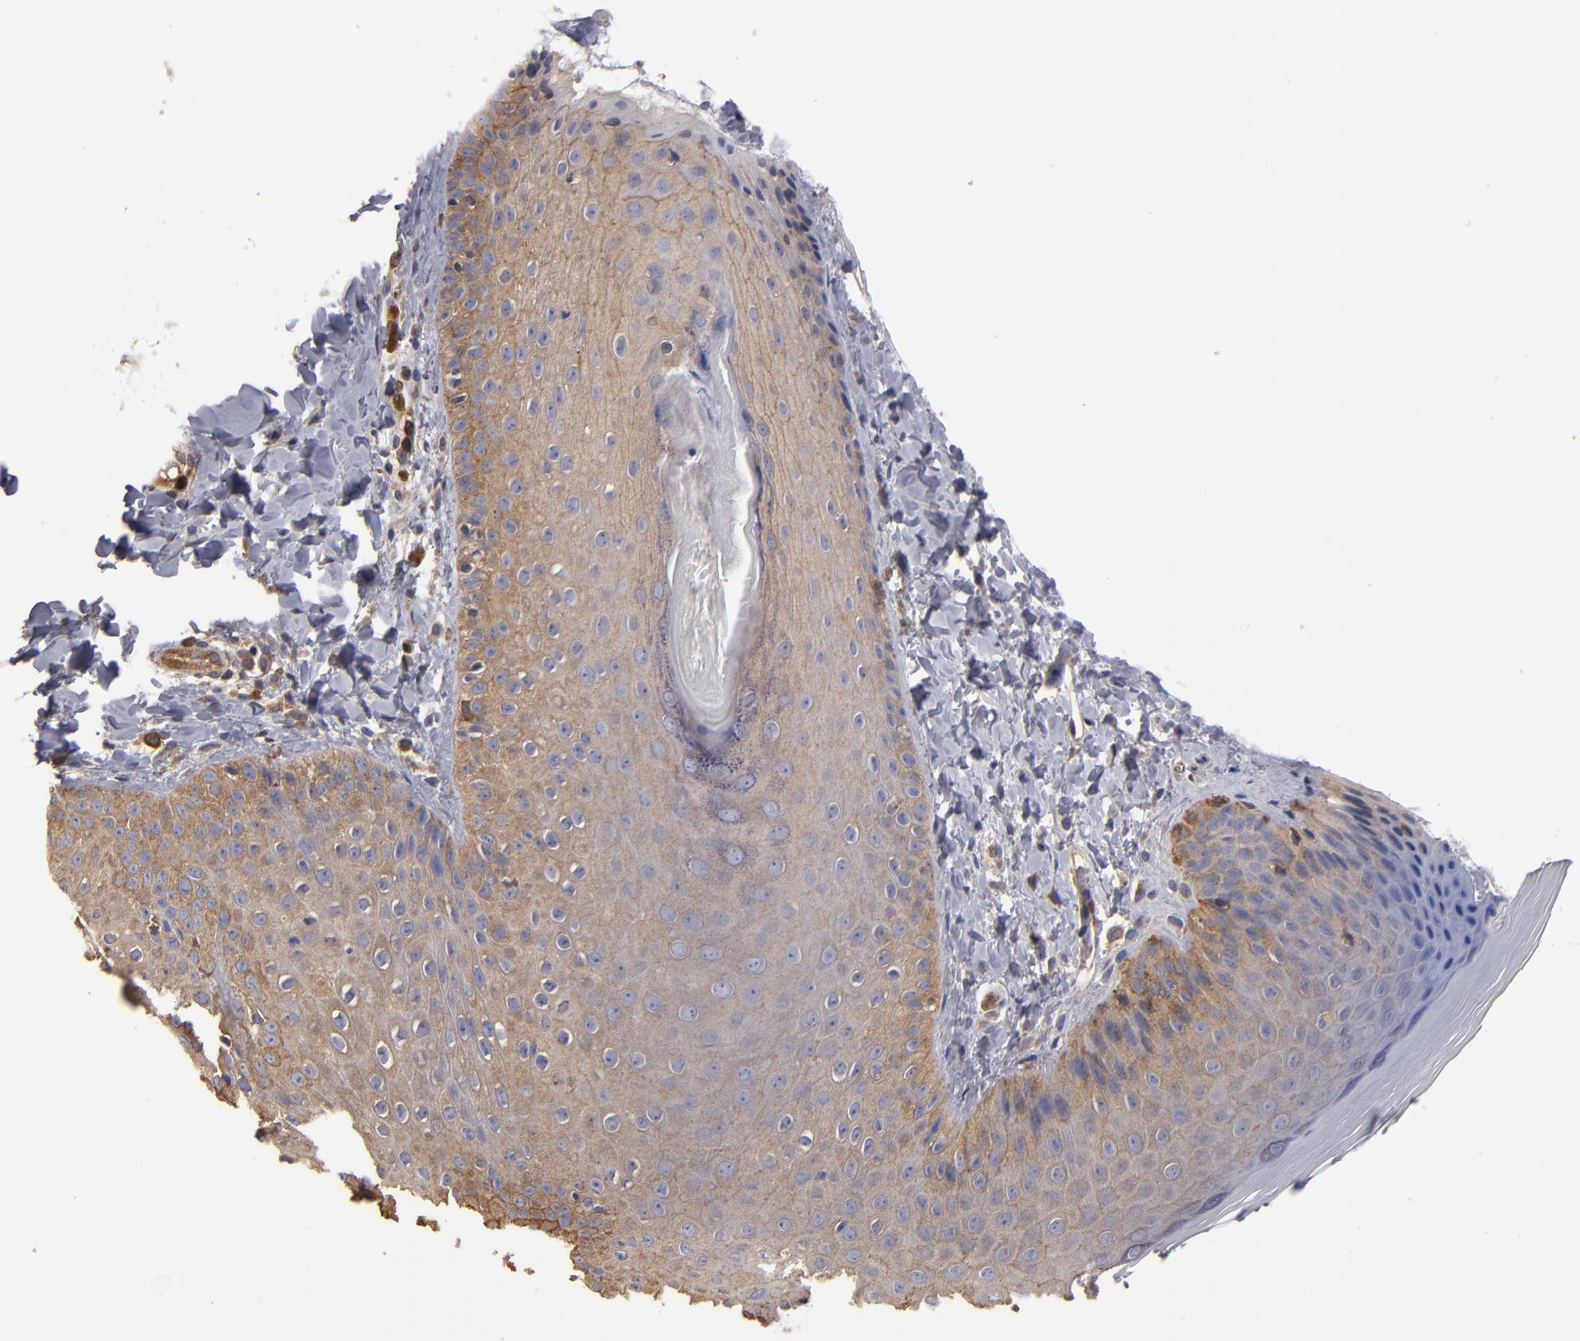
{"staining": {"intensity": "moderate", "quantity": ">75%", "location": "cytoplasmic/membranous"}, "tissue": "skin", "cell_type": "Epidermal cells", "image_type": "normal", "snomed": [{"axis": "morphology", "description": "Normal tissue, NOS"}, {"axis": "morphology", "description": "Inflammation, NOS"}, {"axis": "topography", "description": "Soft tissue"}, {"axis": "topography", "description": "Anal"}], "caption": "Moderate cytoplasmic/membranous staining is identified in approximately >75% of epidermal cells in normal skin.", "gene": "ESYT2", "patient": {"sex": "female", "age": 15}}